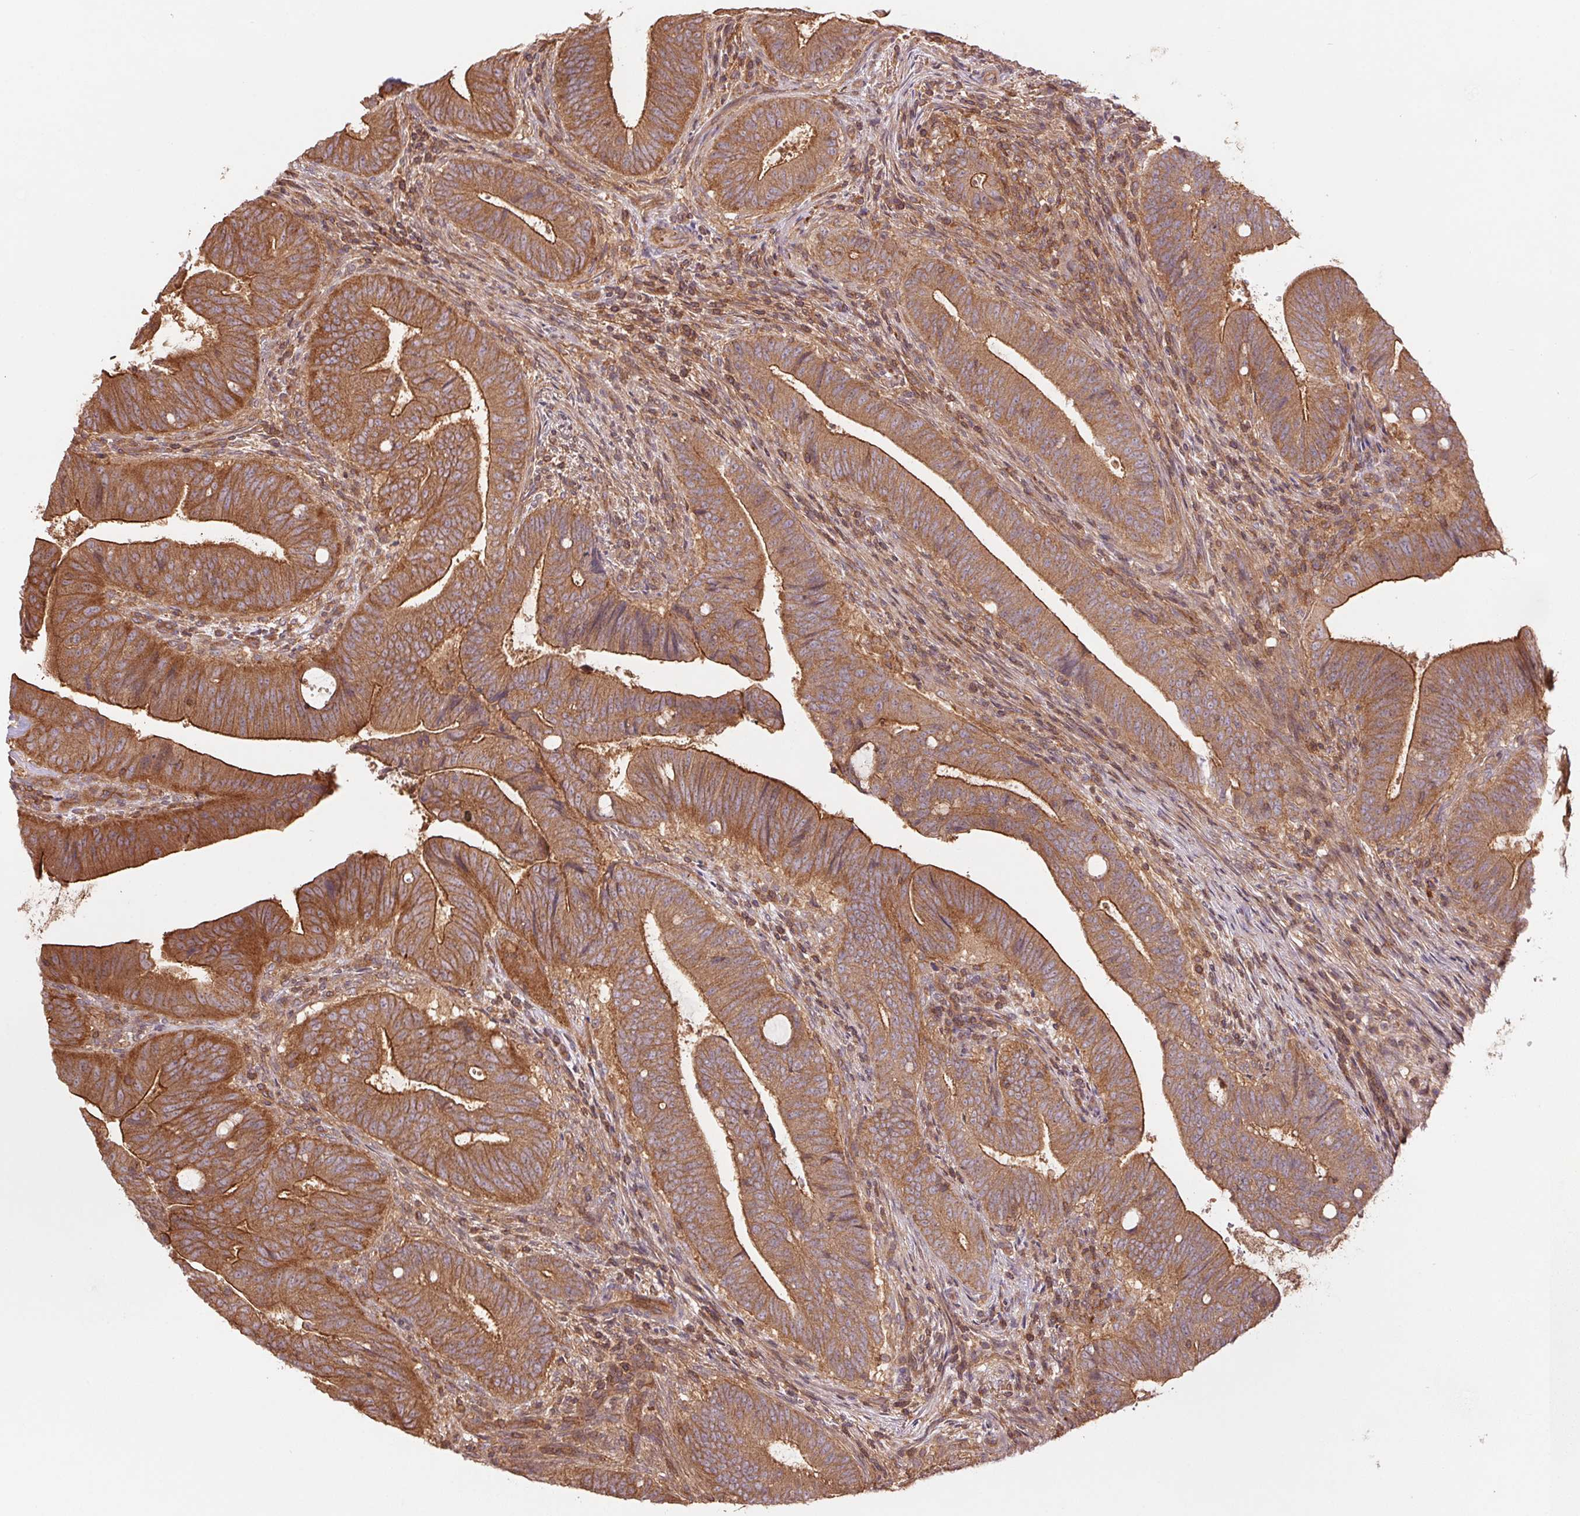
{"staining": {"intensity": "moderate", "quantity": ">75%", "location": "cytoplasmic/membranous"}, "tissue": "colorectal cancer", "cell_type": "Tumor cells", "image_type": "cancer", "snomed": [{"axis": "morphology", "description": "Adenocarcinoma, NOS"}, {"axis": "topography", "description": "Colon"}], "caption": "Human colorectal adenocarcinoma stained for a protein (brown) shows moderate cytoplasmic/membranous positive staining in about >75% of tumor cells.", "gene": "TUBA3D", "patient": {"sex": "female", "age": 43}}